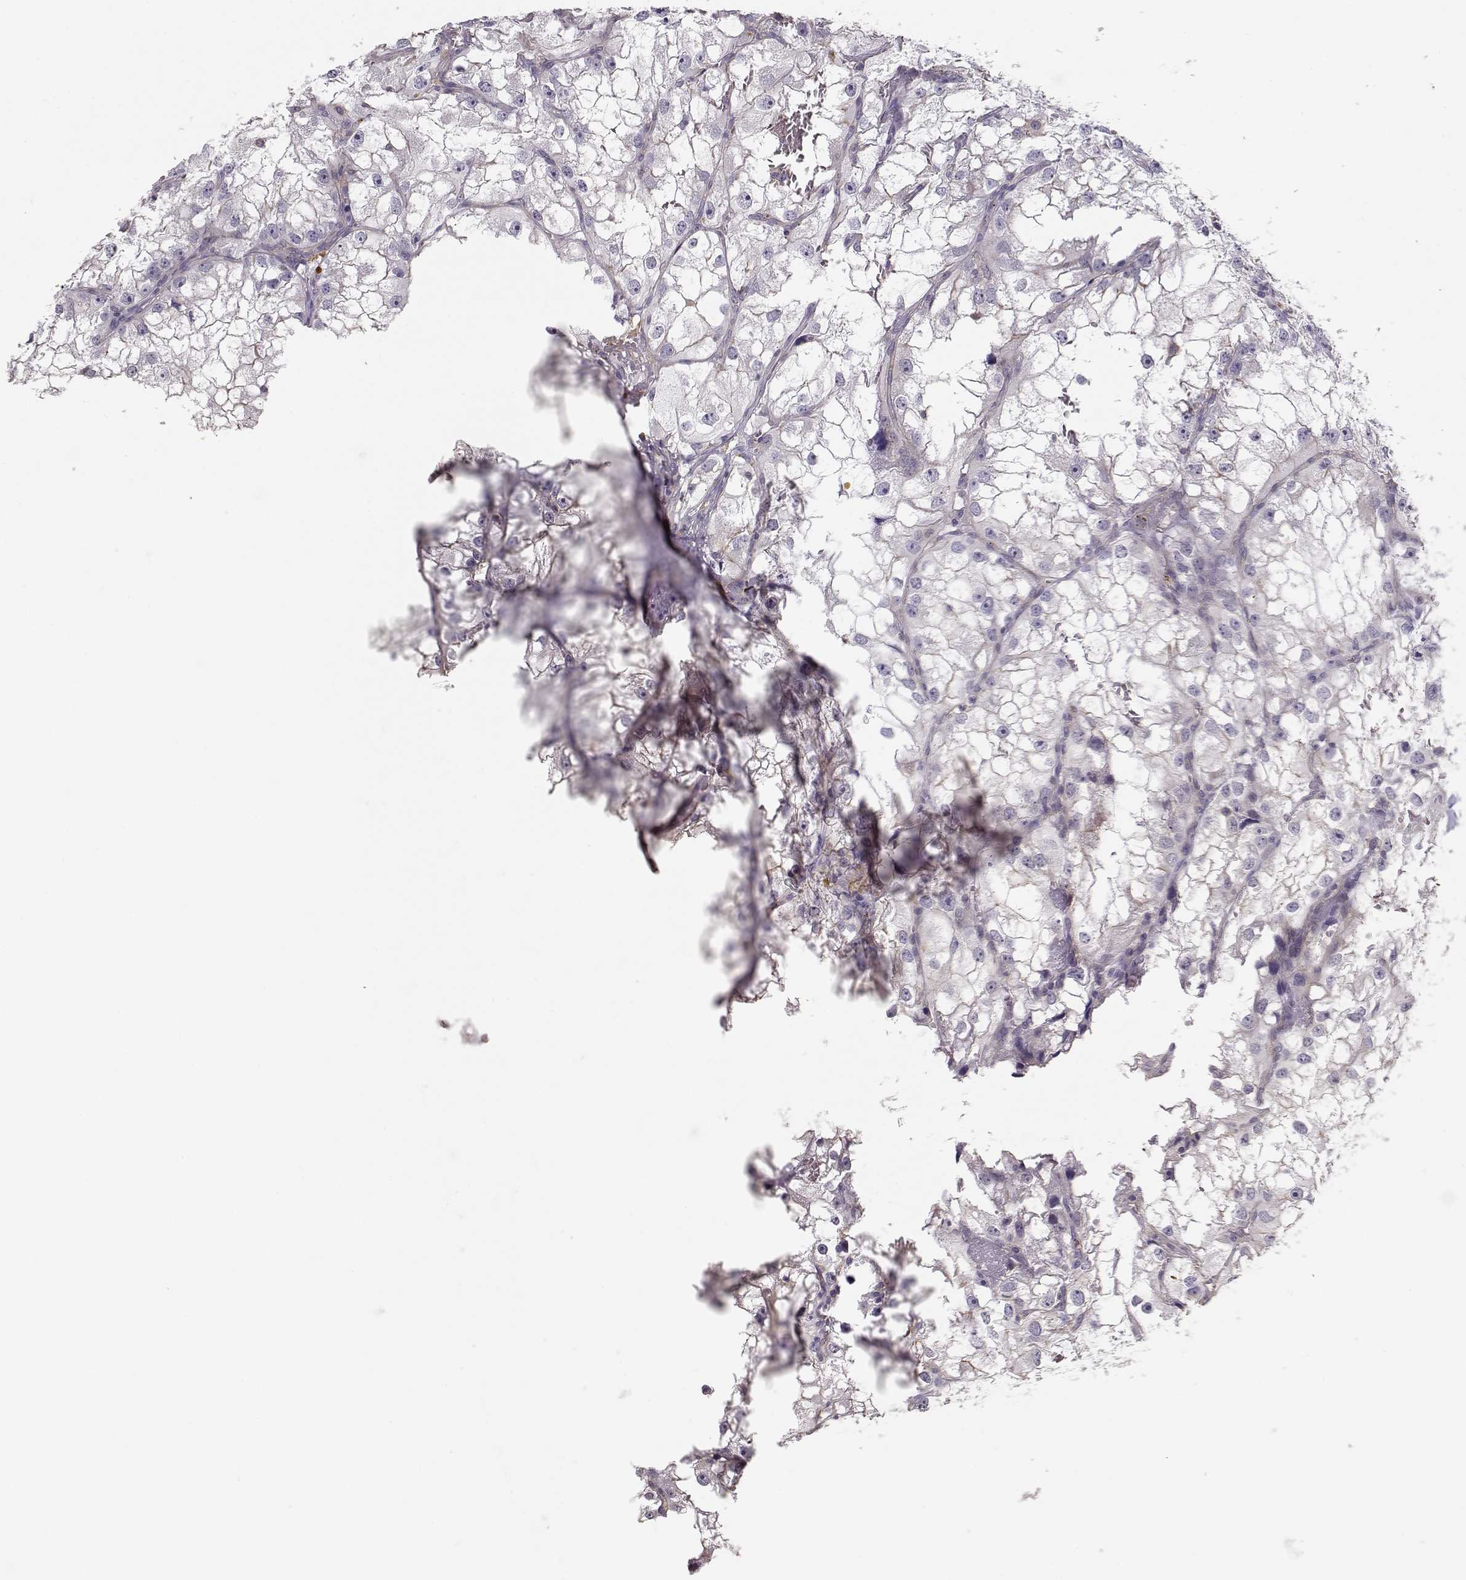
{"staining": {"intensity": "negative", "quantity": "none", "location": "none"}, "tissue": "renal cancer", "cell_type": "Tumor cells", "image_type": "cancer", "snomed": [{"axis": "morphology", "description": "Adenocarcinoma, NOS"}, {"axis": "topography", "description": "Kidney"}], "caption": "High power microscopy micrograph of an IHC image of renal adenocarcinoma, revealing no significant expression in tumor cells.", "gene": "DAPL1", "patient": {"sex": "male", "age": 59}}